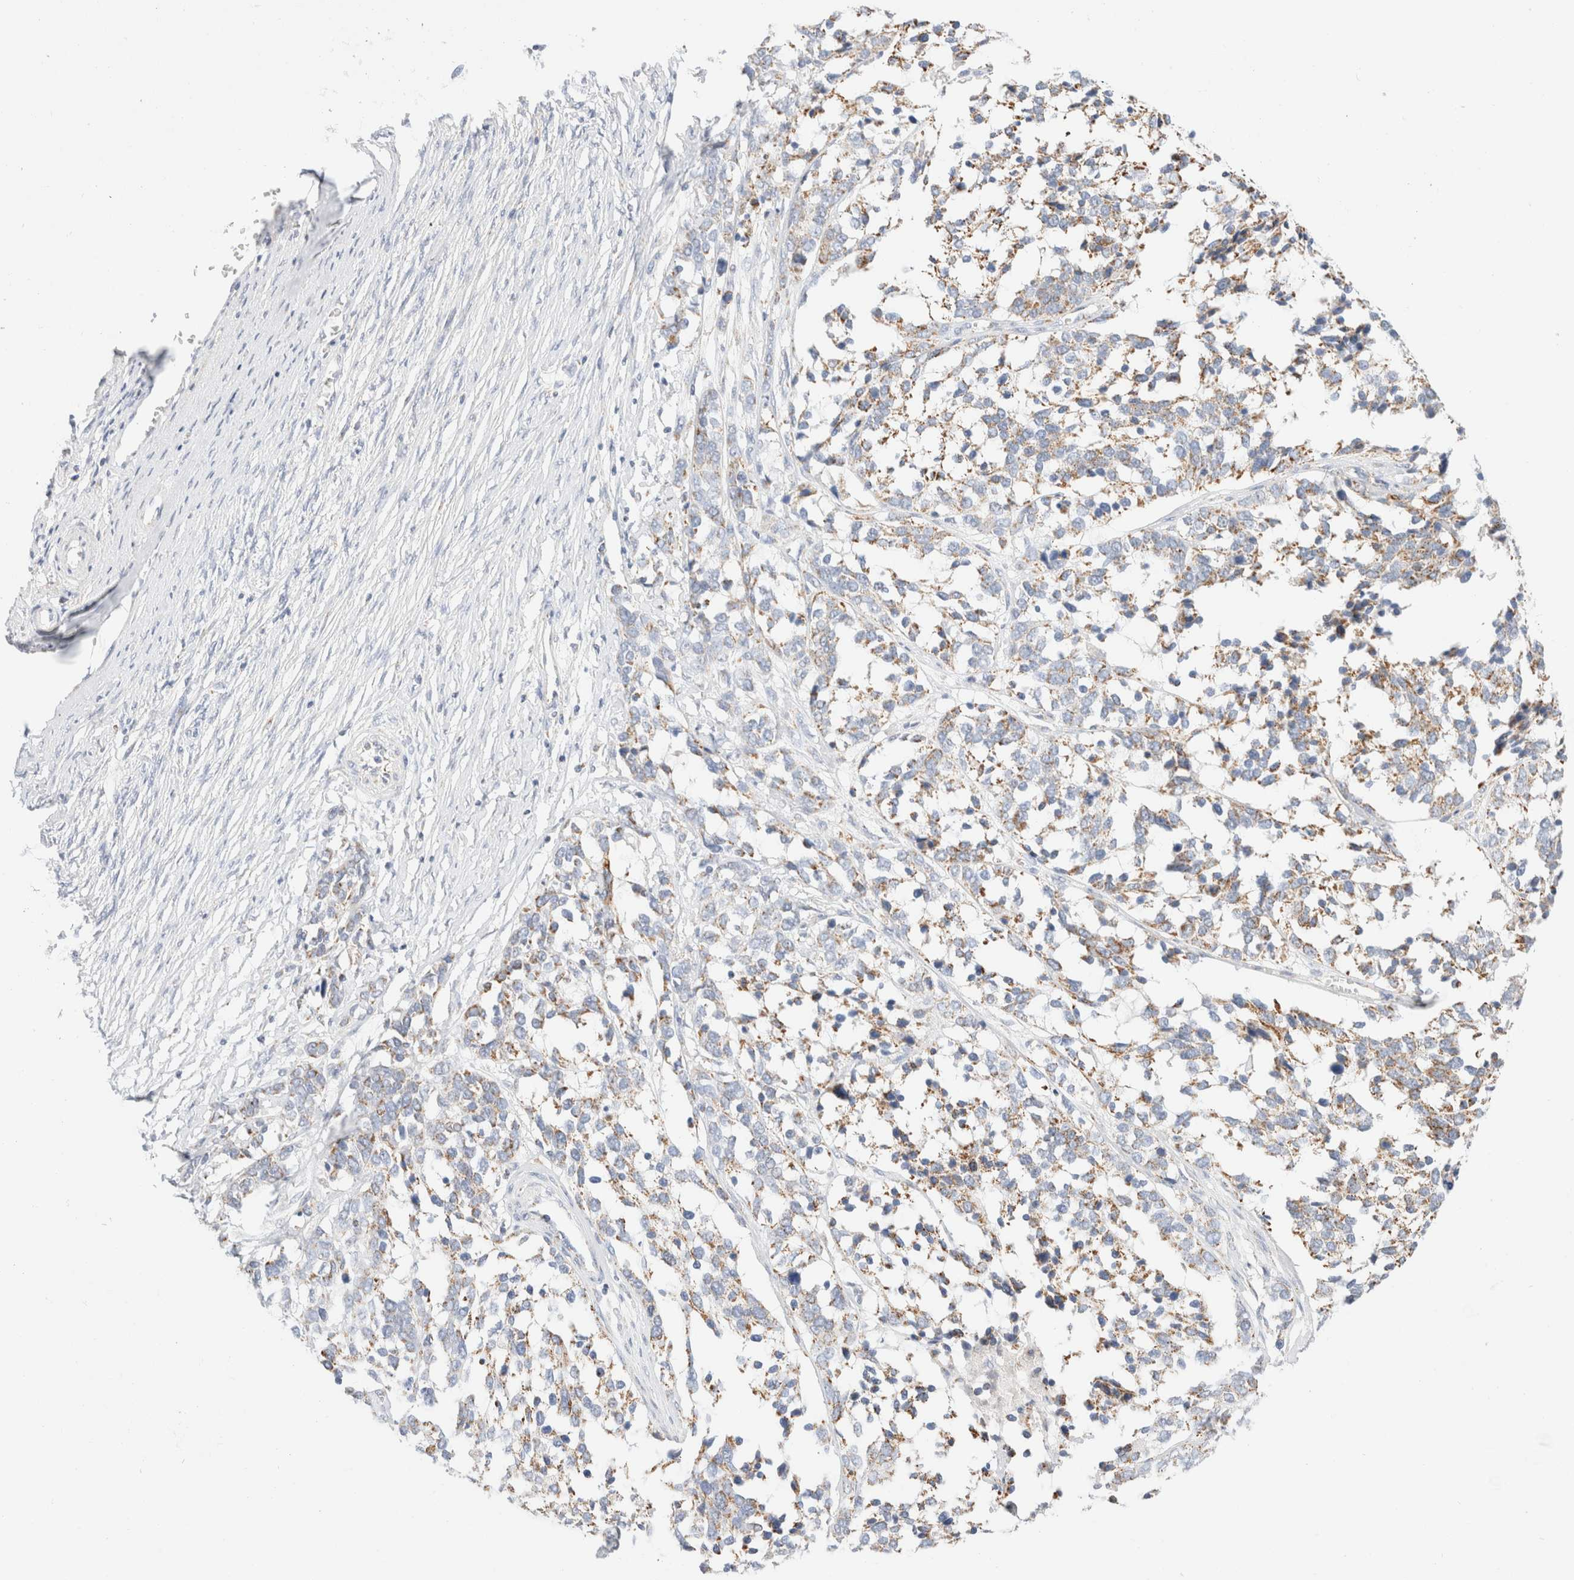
{"staining": {"intensity": "moderate", "quantity": "25%-75%", "location": "cytoplasmic/membranous"}, "tissue": "ovarian cancer", "cell_type": "Tumor cells", "image_type": "cancer", "snomed": [{"axis": "morphology", "description": "Cystadenocarcinoma, serous, NOS"}, {"axis": "topography", "description": "Ovary"}], "caption": "Protein analysis of ovarian serous cystadenocarcinoma tissue demonstrates moderate cytoplasmic/membranous staining in about 25%-75% of tumor cells. (IHC, brightfield microscopy, high magnification).", "gene": "ATP6V1C1", "patient": {"sex": "female", "age": 44}}